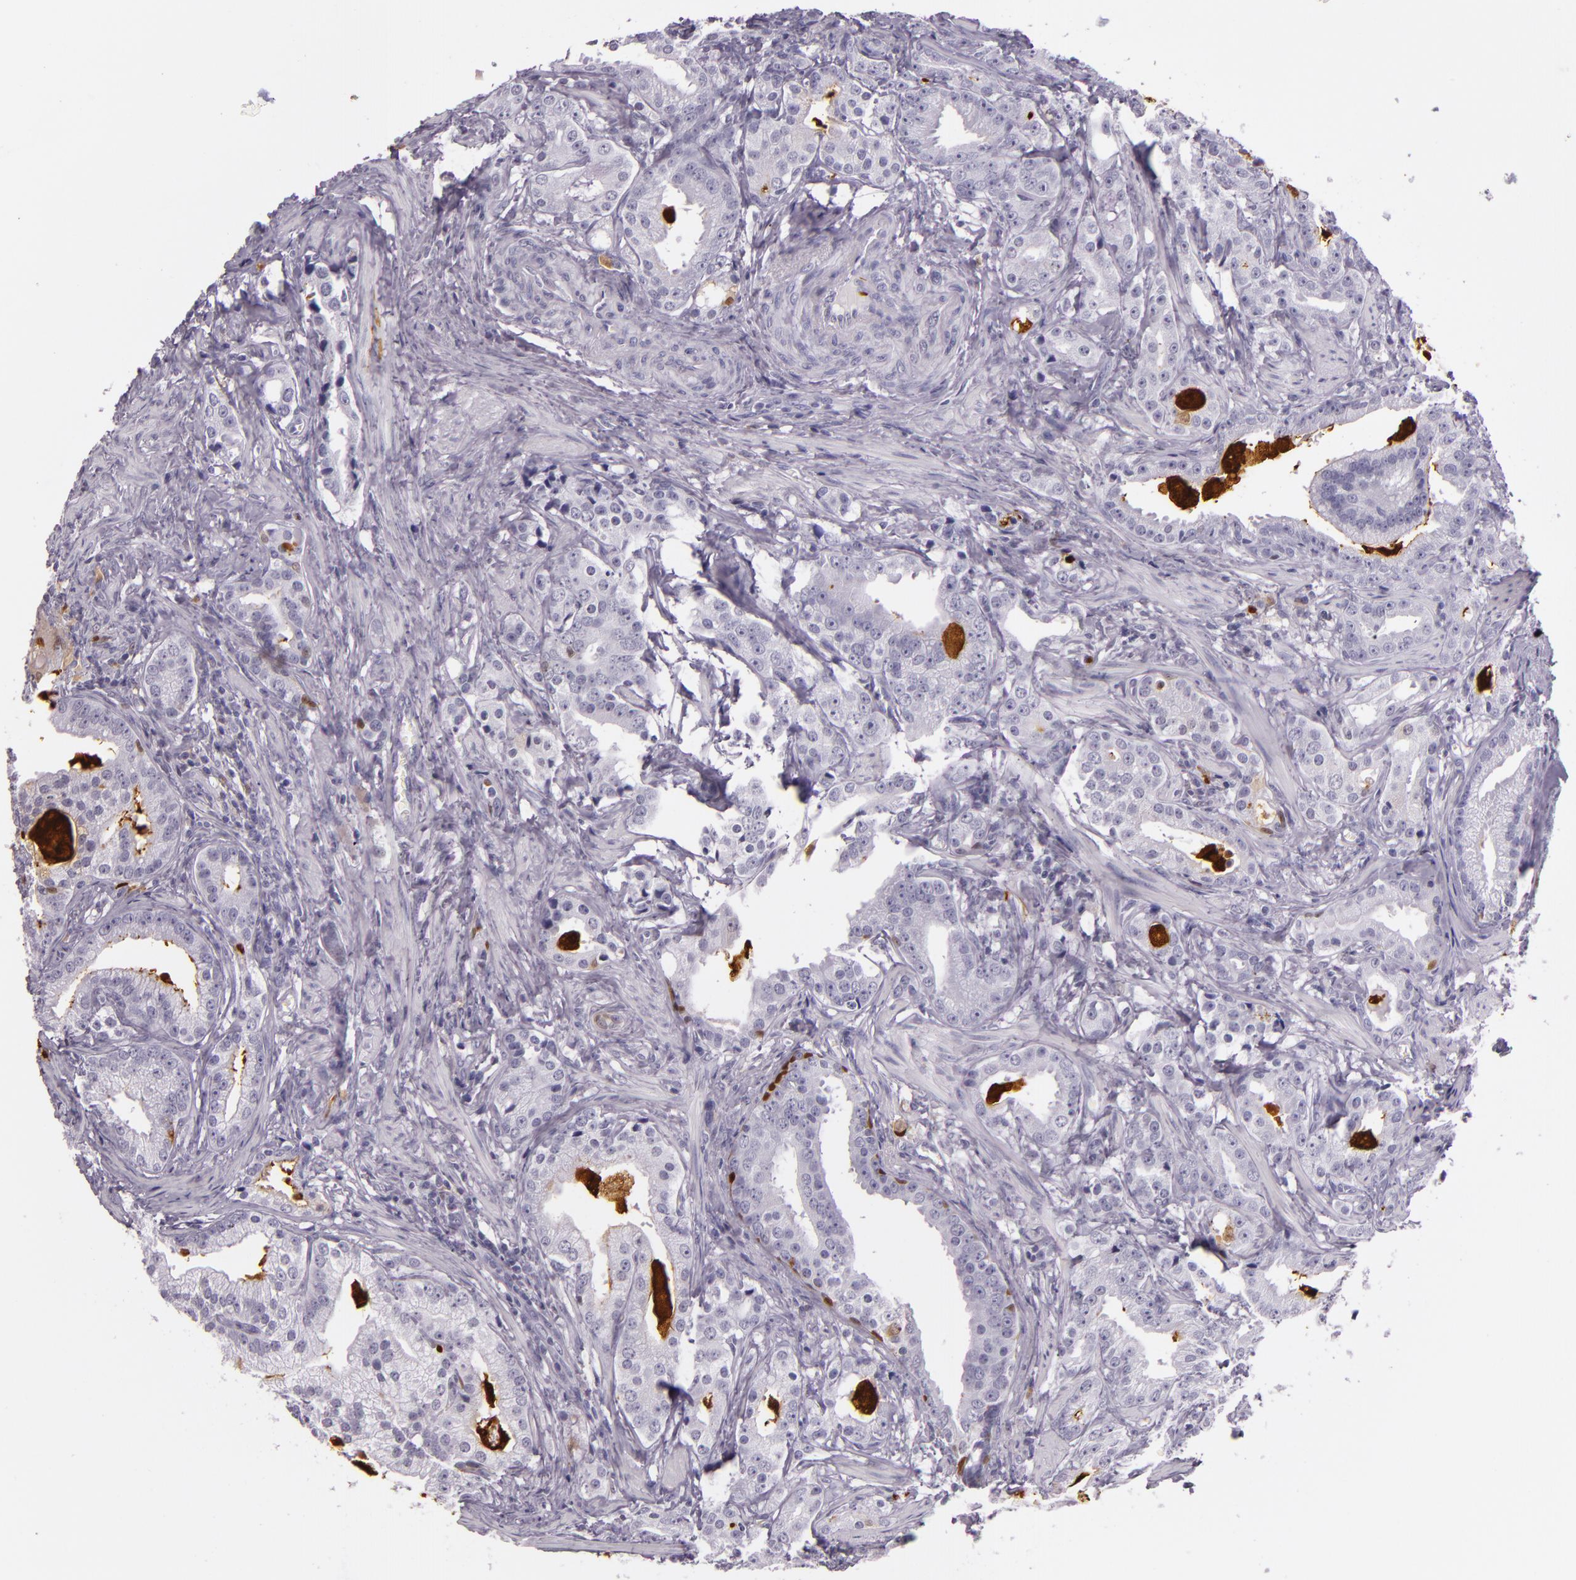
{"staining": {"intensity": "negative", "quantity": "none", "location": "none"}, "tissue": "prostate cancer", "cell_type": "Tumor cells", "image_type": "cancer", "snomed": [{"axis": "morphology", "description": "Adenocarcinoma, Low grade"}, {"axis": "topography", "description": "Prostate"}], "caption": "Prostate cancer was stained to show a protein in brown. There is no significant staining in tumor cells.", "gene": "MT1A", "patient": {"sex": "male", "age": 59}}